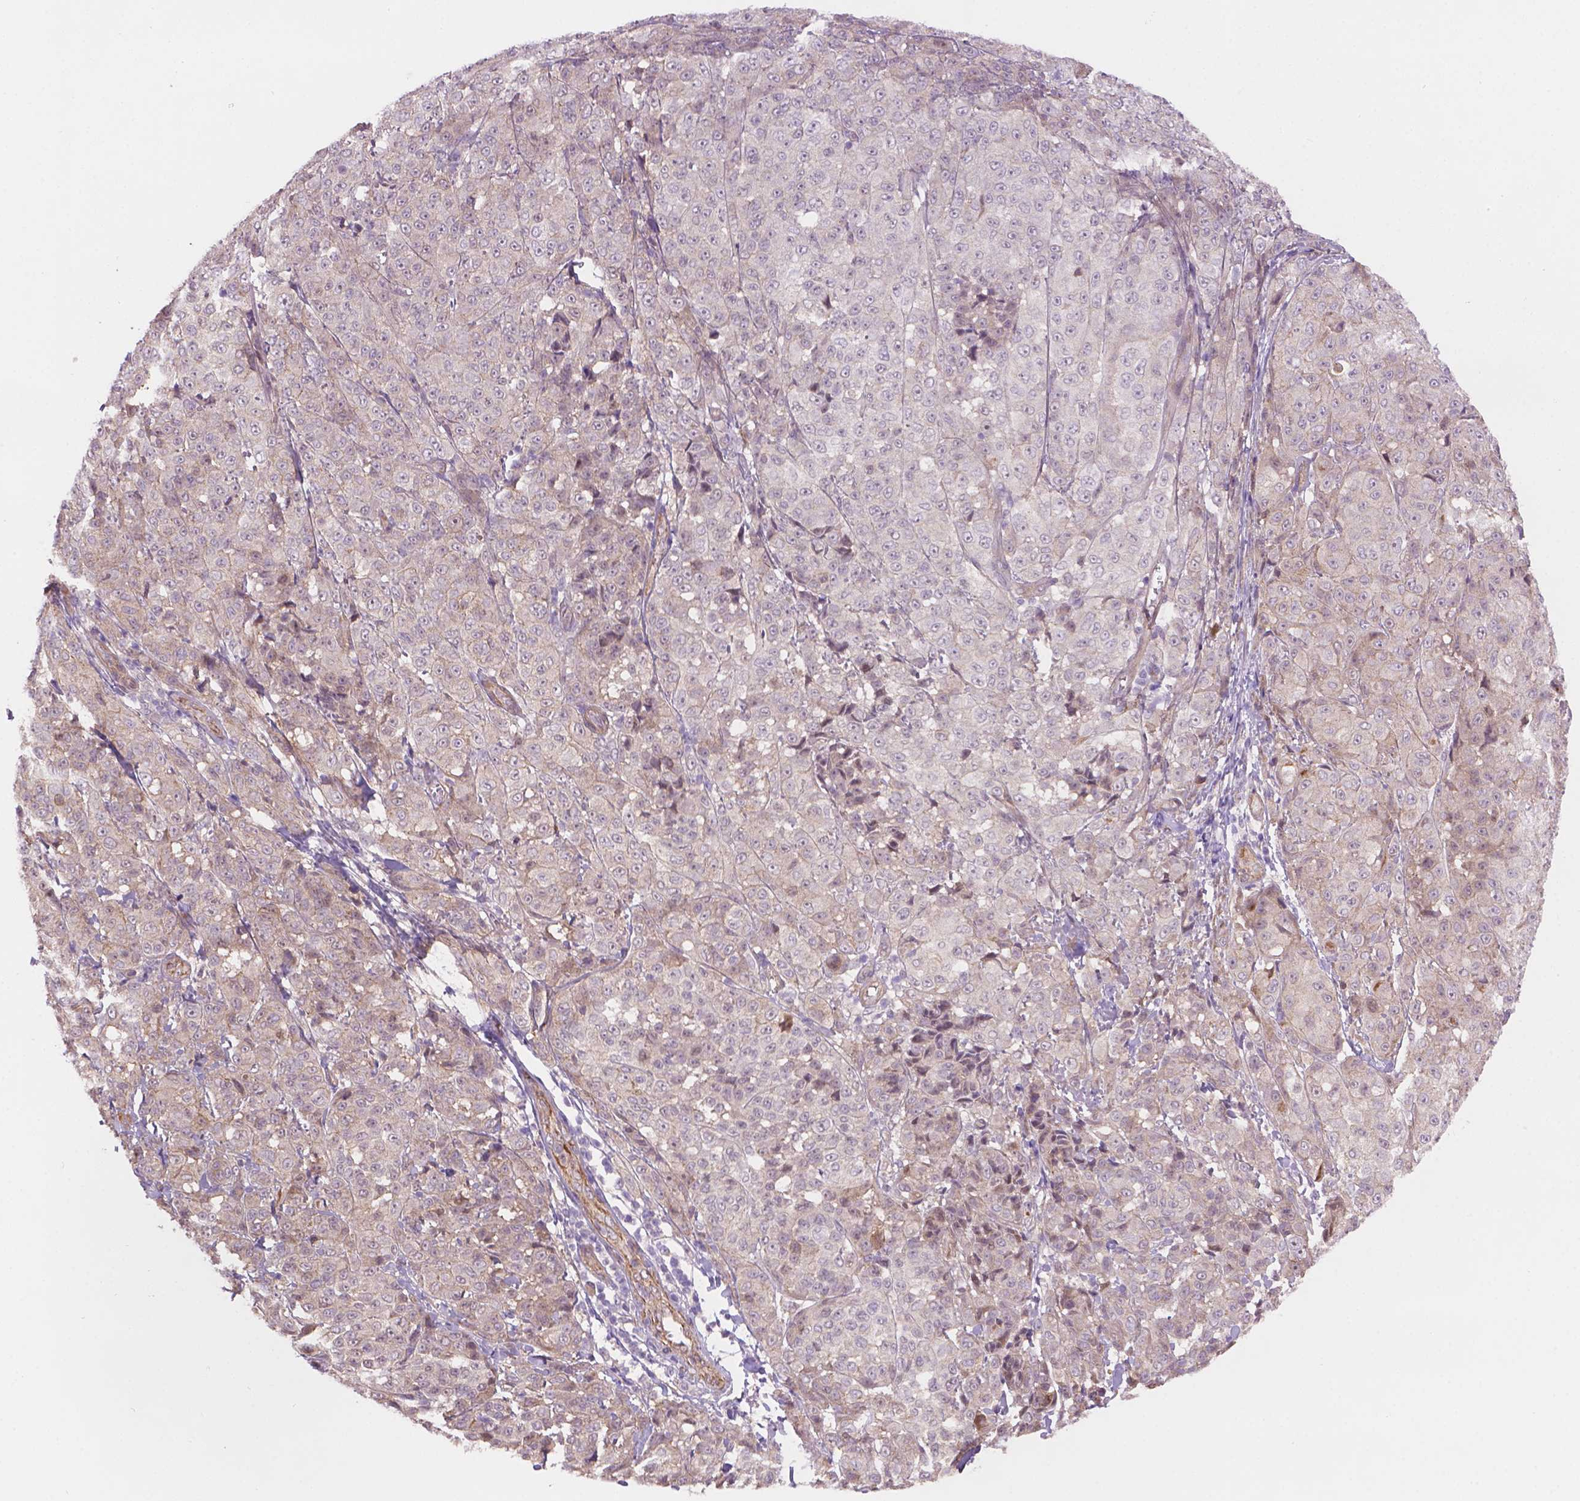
{"staining": {"intensity": "negative", "quantity": "none", "location": "none"}, "tissue": "melanoma", "cell_type": "Tumor cells", "image_type": "cancer", "snomed": [{"axis": "morphology", "description": "Malignant melanoma, NOS"}, {"axis": "topography", "description": "Skin"}], "caption": "The histopathology image exhibits no staining of tumor cells in melanoma.", "gene": "AMMECR1", "patient": {"sex": "male", "age": 89}}